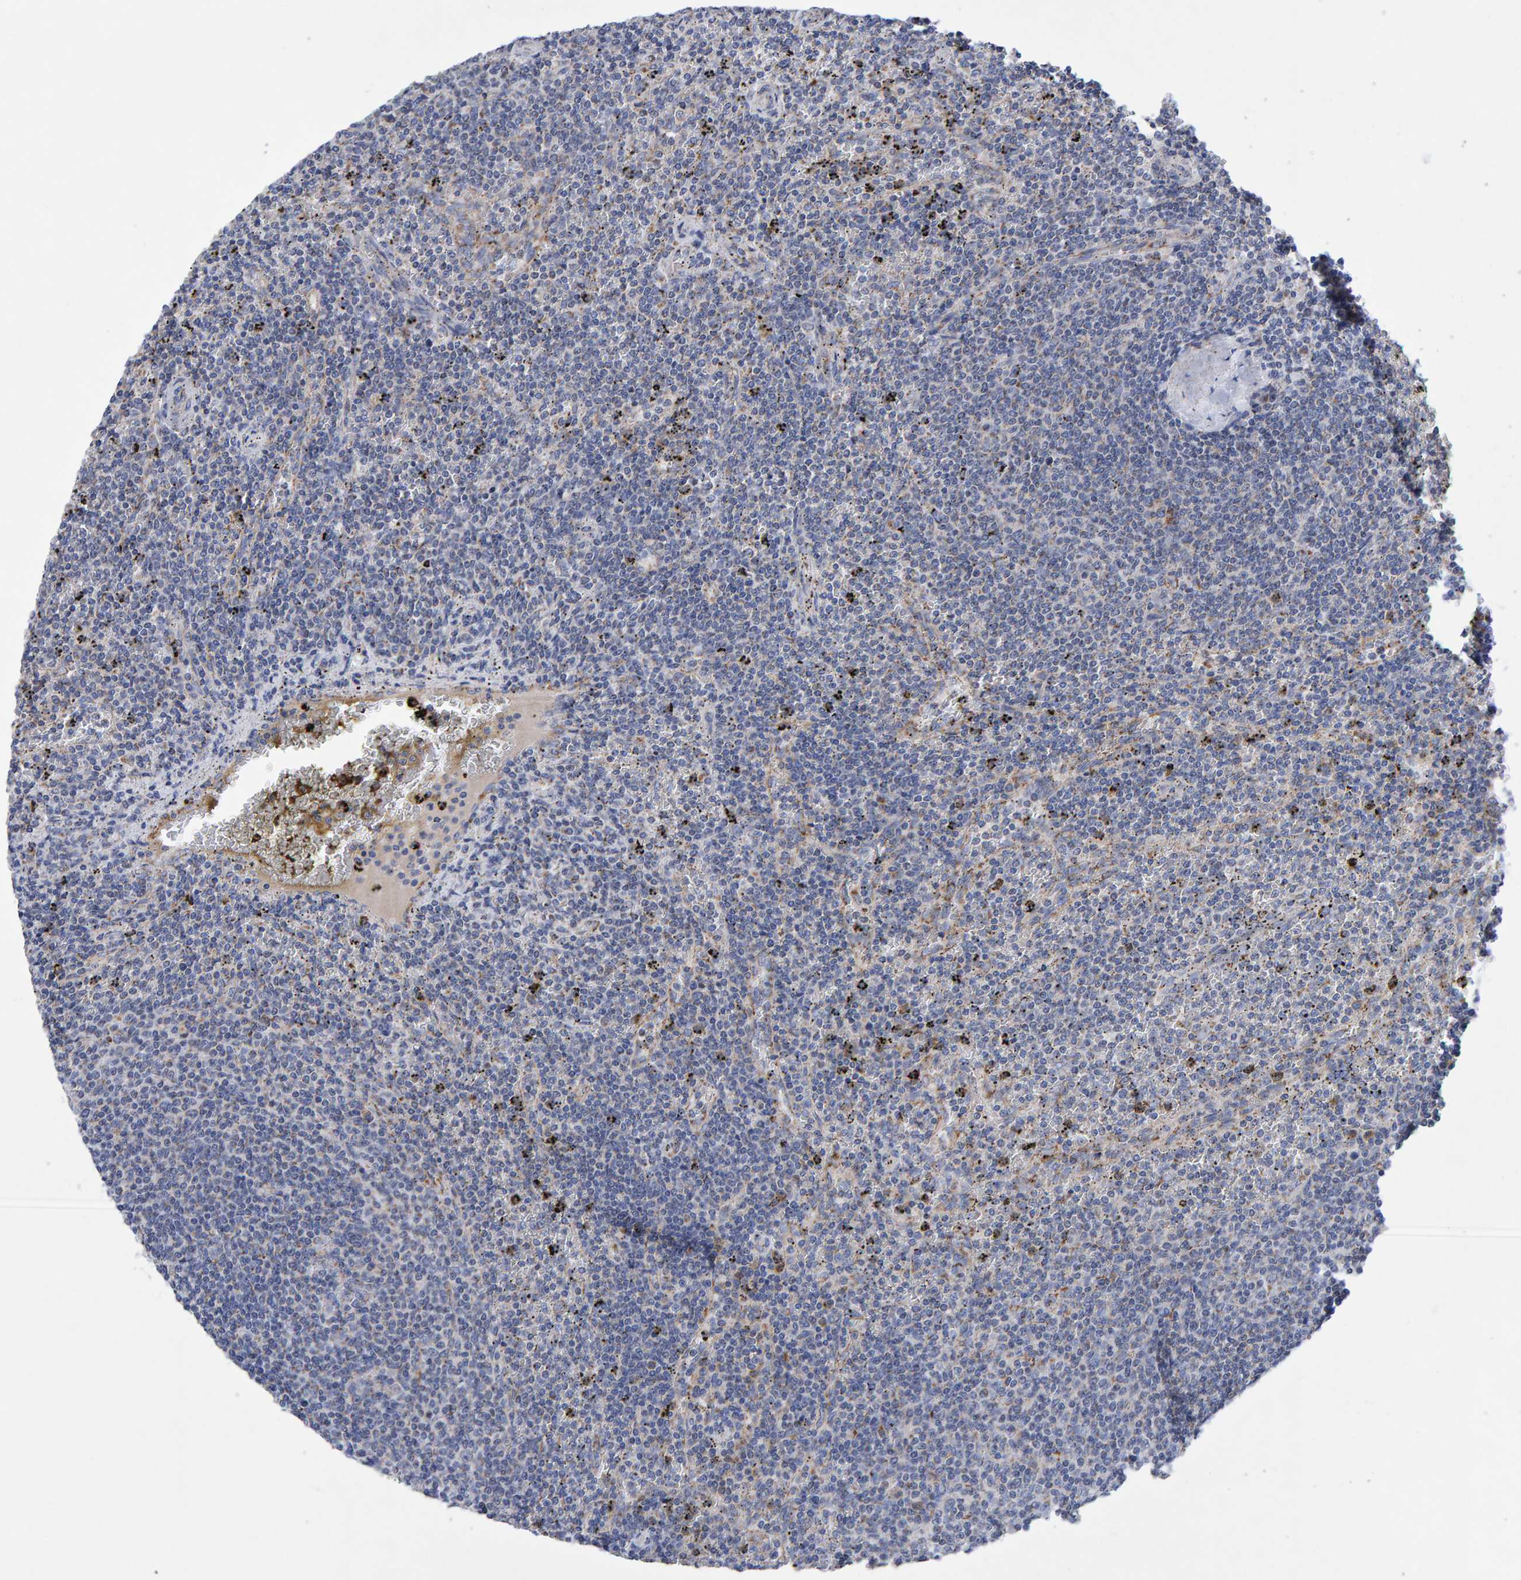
{"staining": {"intensity": "negative", "quantity": "none", "location": "none"}, "tissue": "lymphoma", "cell_type": "Tumor cells", "image_type": "cancer", "snomed": [{"axis": "morphology", "description": "Malignant lymphoma, non-Hodgkin's type, Low grade"}, {"axis": "topography", "description": "Spleen"}], "caption": "Tumor cells are negative for brown protein staining in malignant lymphoma, non-Hodgkin's type (low-grade). (Stains: DAB immunohistochemistry (IHC) with hematoxylin counter stain, Microscopy: brightfield microscopy at high magnification).", "gene": "EFR3A", "patient": {"sex": "female", "age": 50}}